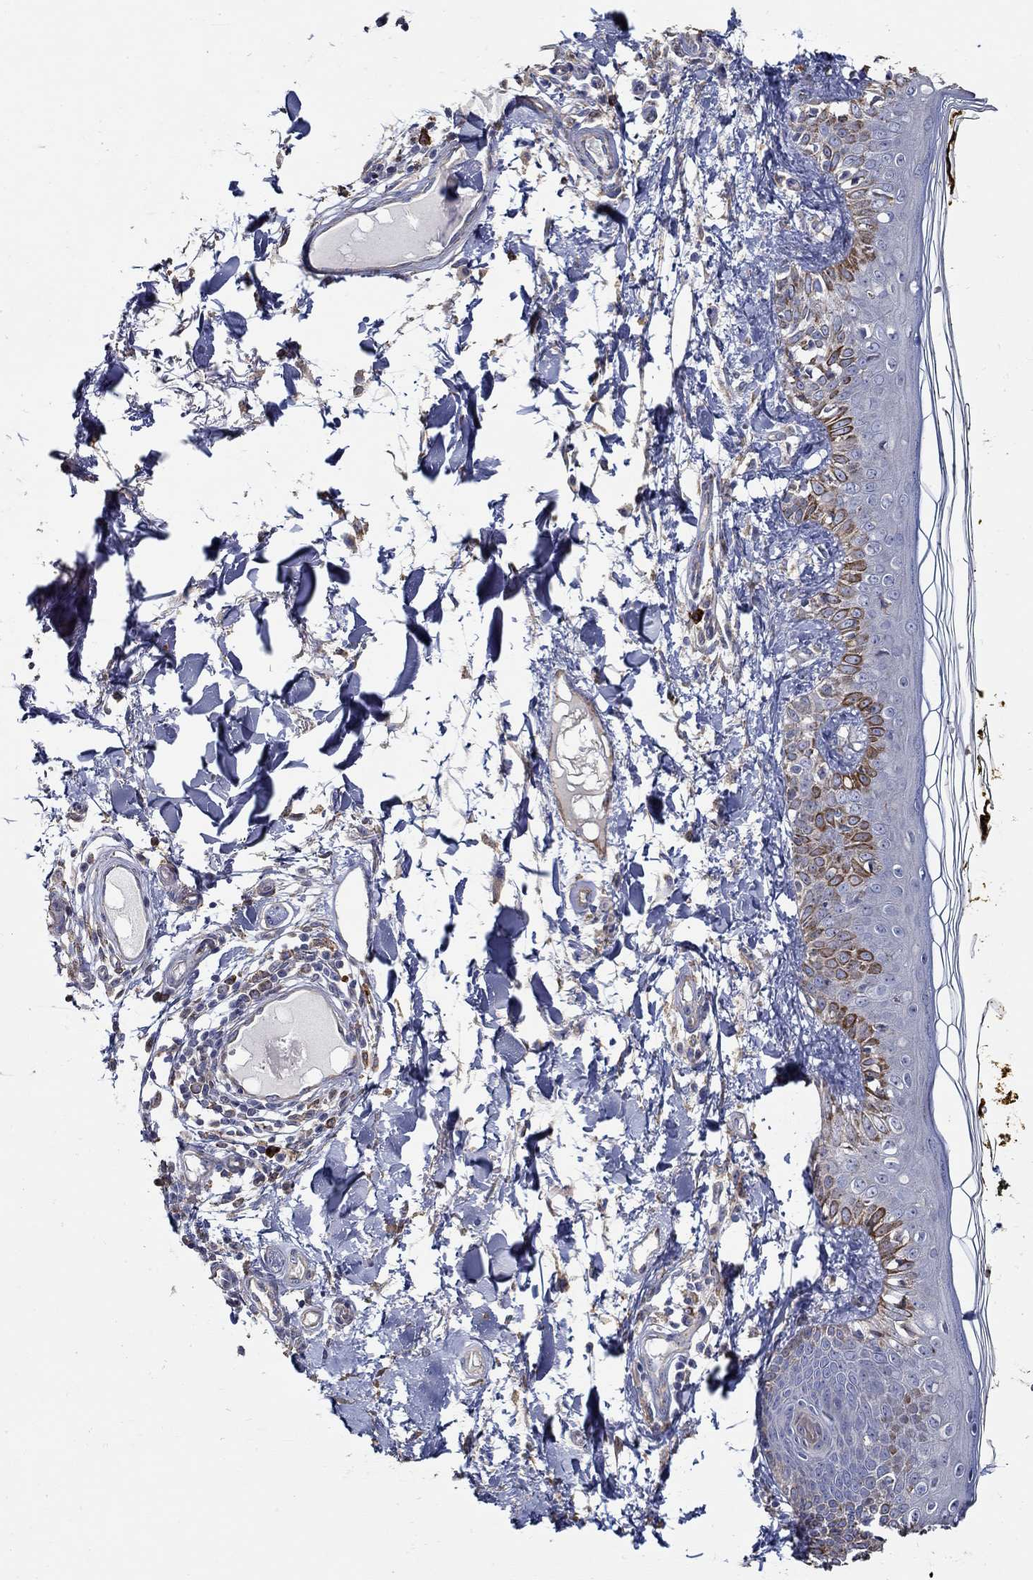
{"staining": {"intensity": "negative", "quantity": "none", "location": "none"}, "tissue": "skin", "cell_type": "Fibroblasts", "image_type": "normal", "snomed": [{"axis": "morphology", "description": "Normal tissue, NOS"}, {"axis": "topography", "description": "Skin"}], "caption": "Fibroblasts show no significant expression in unremarkable skin. (Stains: DAB (3,3'-diaminobenzidine) immunohistochemistry (IHC) with hematoxylin counter stain, Microscopy: brightfield microscopy at high magnification).", "gene": "EMILIN3", "patient": {"sex": "male", "age": 76}}